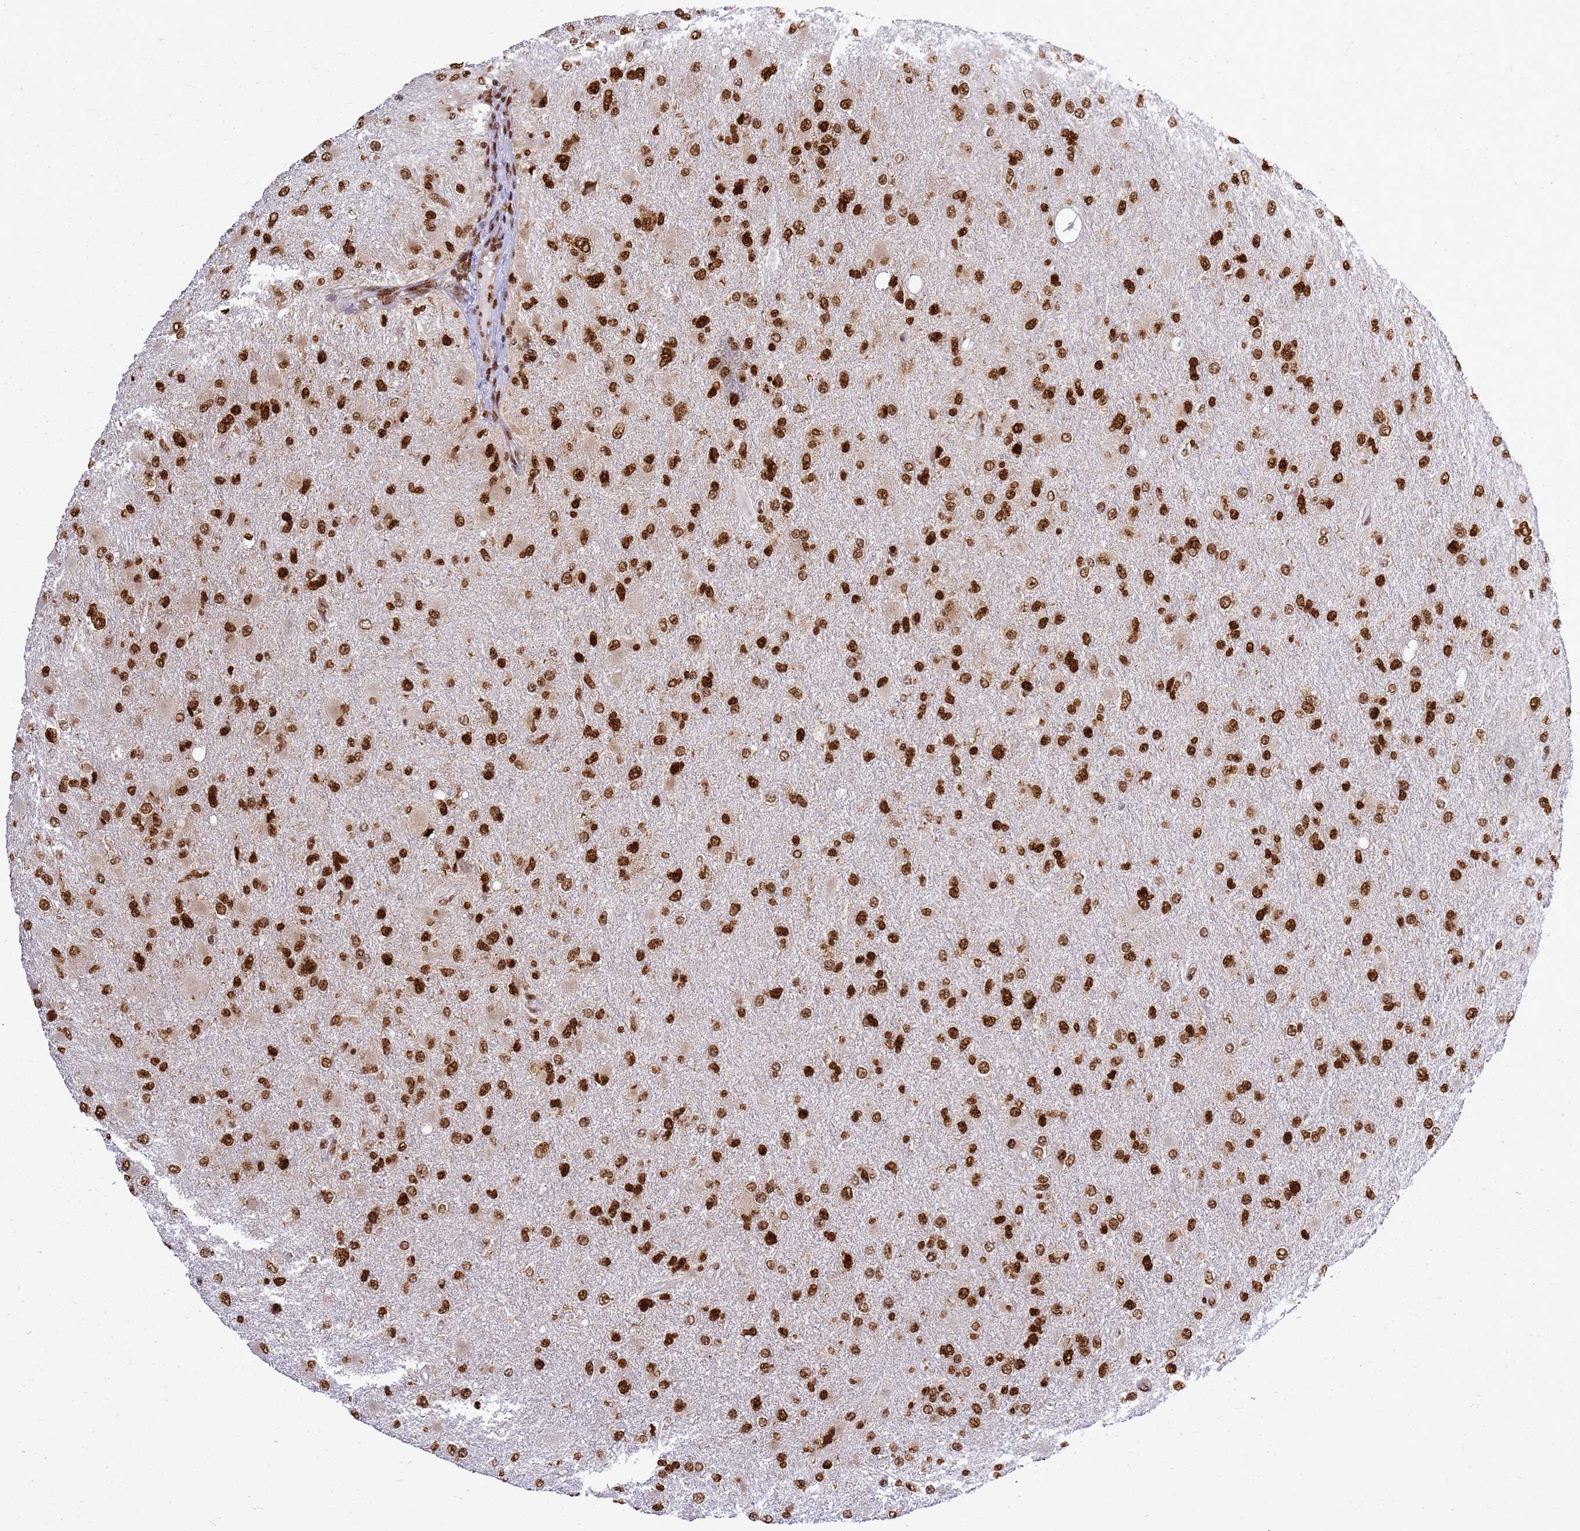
{"staining": {"intensity": "strong", "quantity": ">75%", "location": "nuclear"}, "tissue": "glioma", "cell_type": "Tumor cells", "image_type": "cancer", "snomed": [{"axis": "morphology", "description": "Glioma, malignant, High grade"}, {"axis": "topography", "description": "Cerebral cortex"}], "caption": "Protein positivity by immunohistochemistry reveals strong nuclear staining in approximately >75% of tumor cells in high-grade glioma (malignant).", "gene": "APEX1", "patient": {"sex": "female", "age": 36}}